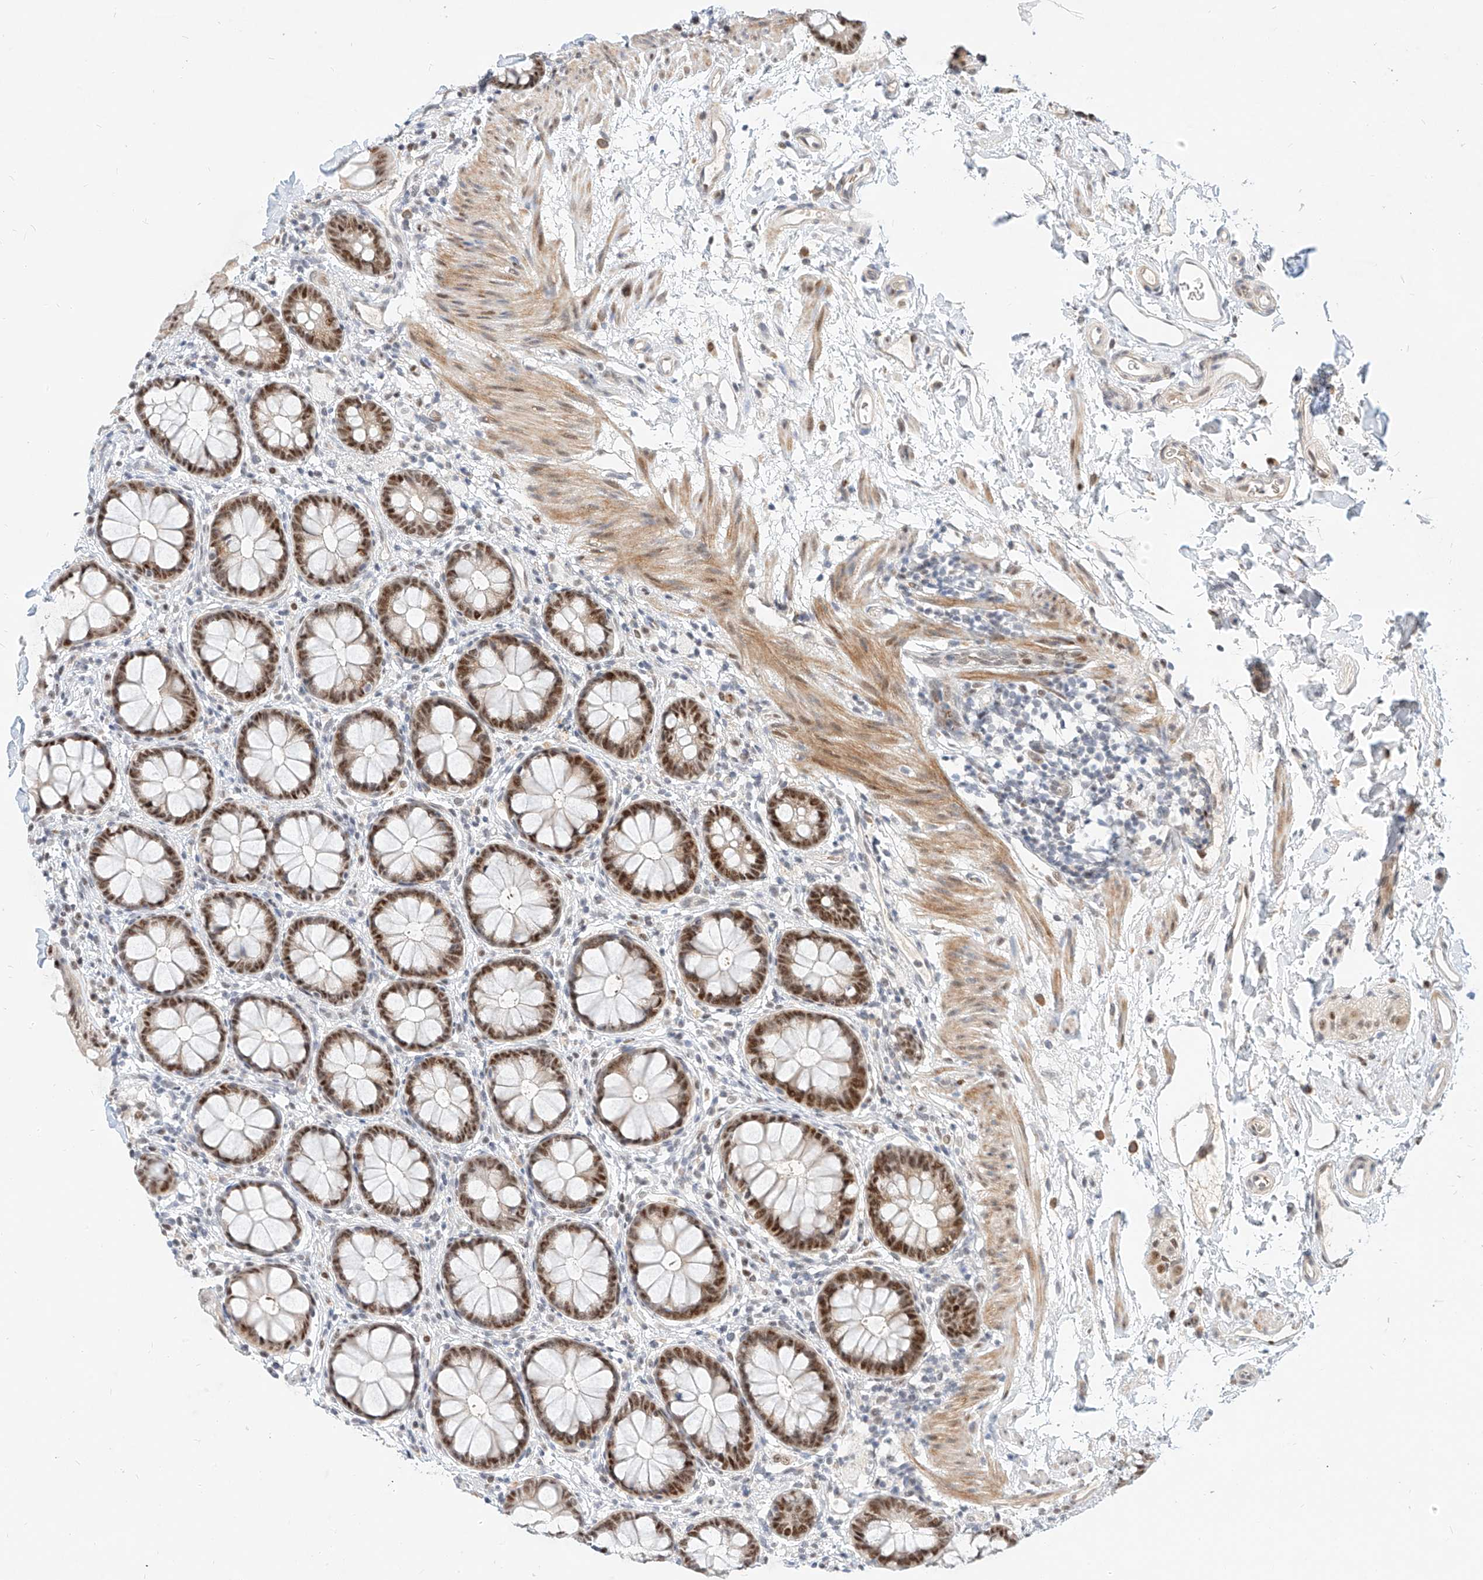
{"staining": {"intensity": "strong", "quantity": ">75%", "location": "nuclear"}, "tissue": "rectum", "cell_type": "Glandular cells", "image_type": "normal", "snomed": [{"axis": "morphology", "description": "Normal tissue, NOS"}, {"axis": "topography", "description": "Rectum"}], "caption": "Immunohistochemistry (IHC) (DAB) staining of benign rectum displays strong nuclear protein staining in approximately >75% of glandular cells. The protein is shown in brown color, while the nuclei are stained blue.", "gene": "CBX8", "patient": {"sex": "female", "age": 65}}